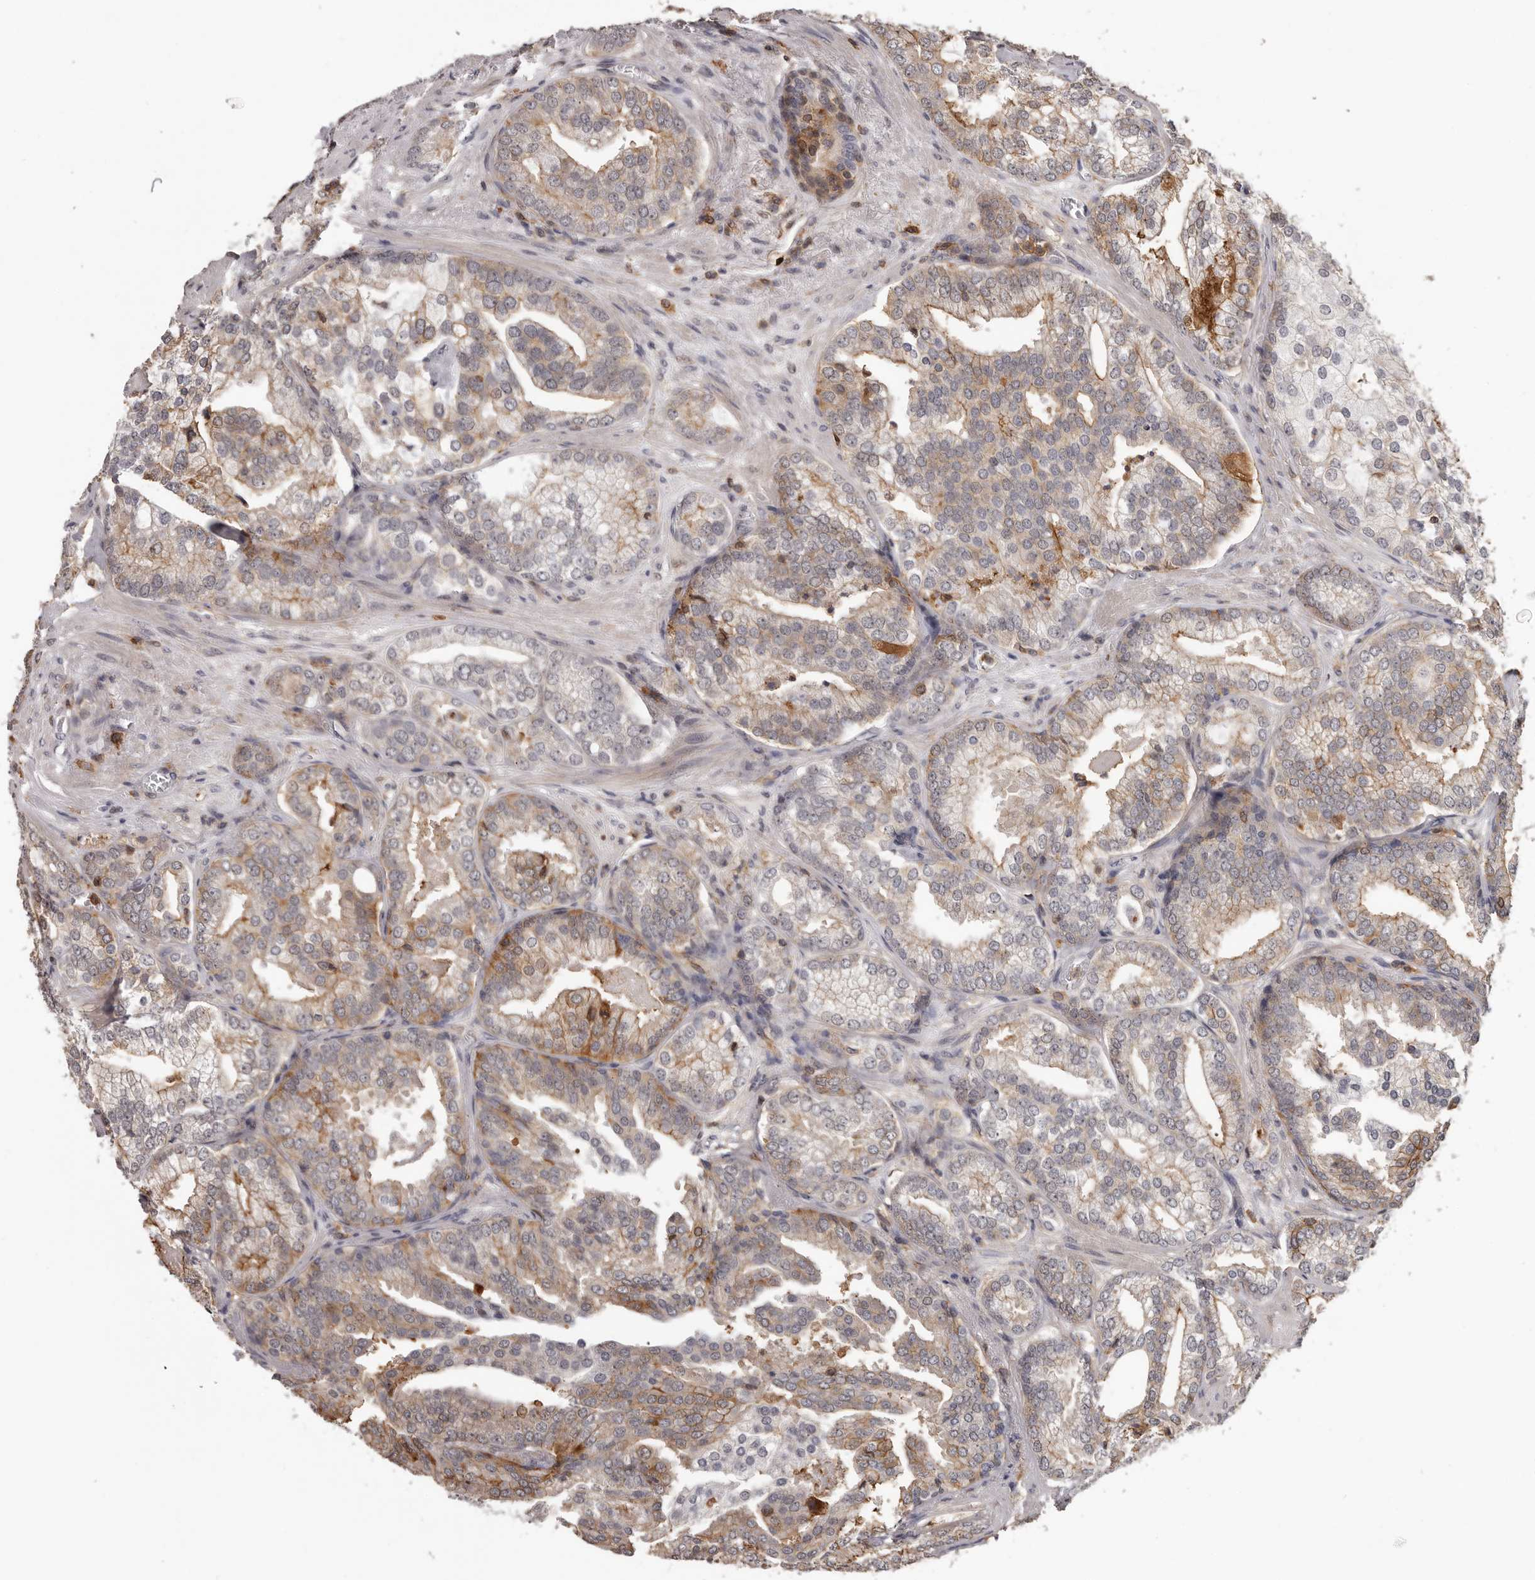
{"staining": {"intensity": "moderate", "quantity": "25%-75%", "location": "cytoplasmic/membranous"}, "tissue": "prostate cancer", "cell_type": "Tumor cells", "image_type": "cancer", "snomed": [{"axis": "morphology", "description": "Normal morphology"}, {"axis": "morphology", "description": "Adenocarcinoma, Low grade"}, {"axis": "topography", "description": "Prostate"}], "caption": "Immunohistochemical staining of prostate low-grade adenocarcinoma reveals moderate cytoplasmic/membranous protein positivity in approximately 25%-75% of tumor cells. (Stains: DAB (3,3'-diaminobenzidine) in brown, nuclei in blue, Microscopy: brightfield microscopy at high magnification).", "gene": "PRR12", "patient": {"sex": "male", "age": 72}}